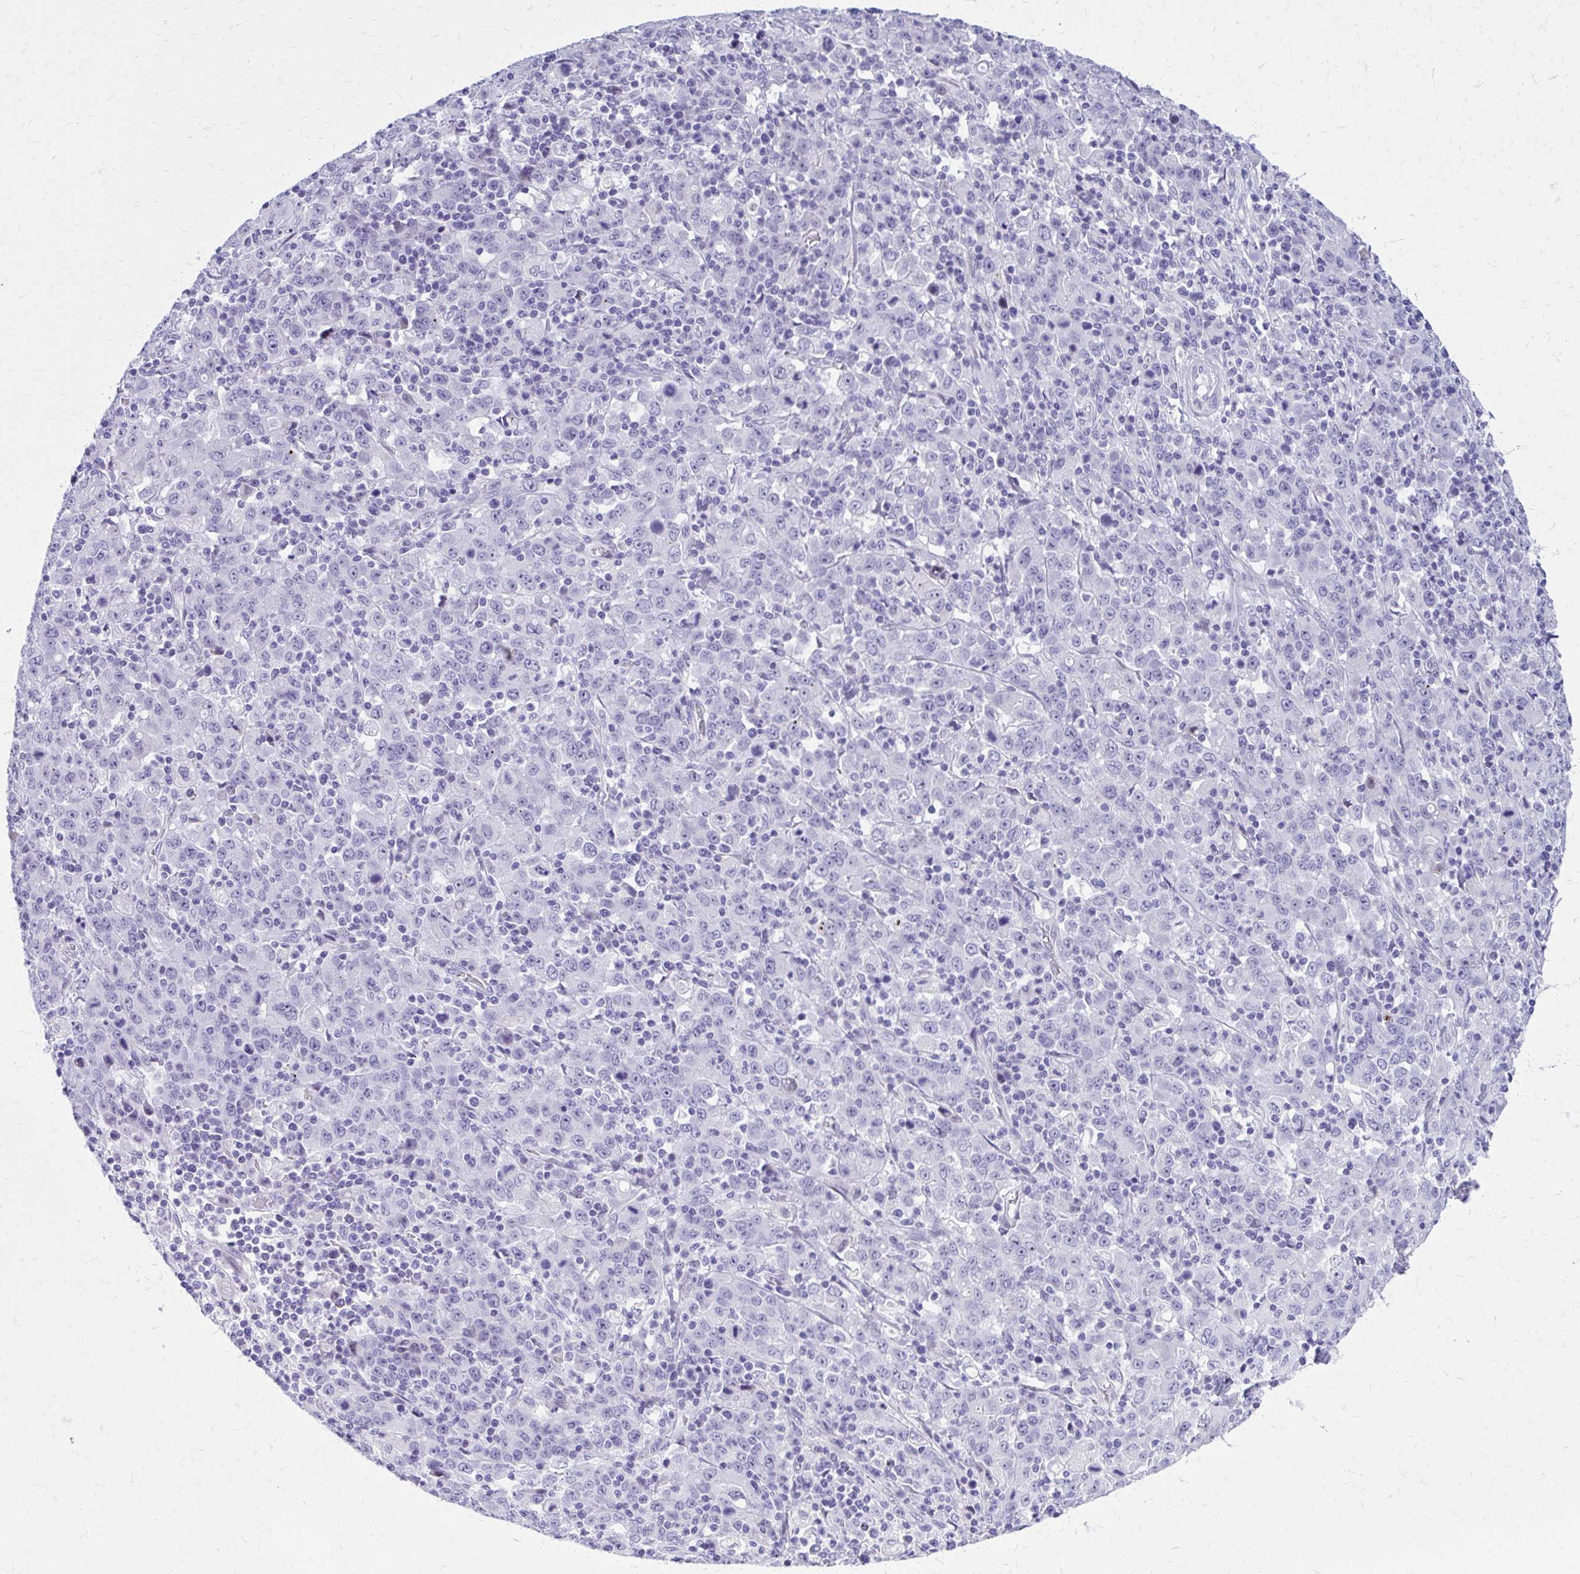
{"staining": {"intensity": "negative", "quantity": "none", "location": "none"}, "tissue": "stomach cancer", "cell_type": "Tumor cells", "image_type": "cancer", "snomed": [{"axis": "morphology", "description": "Adenocarcinoma, NOS"}, {"axis": "topography", "description": "Stomach, upper"}], "caption": "Tumor cells are negative for protein expression in human stomach adenocarcinoma.", "gene": "LCN15", "patient": {"sex": "male", "age": 69}}